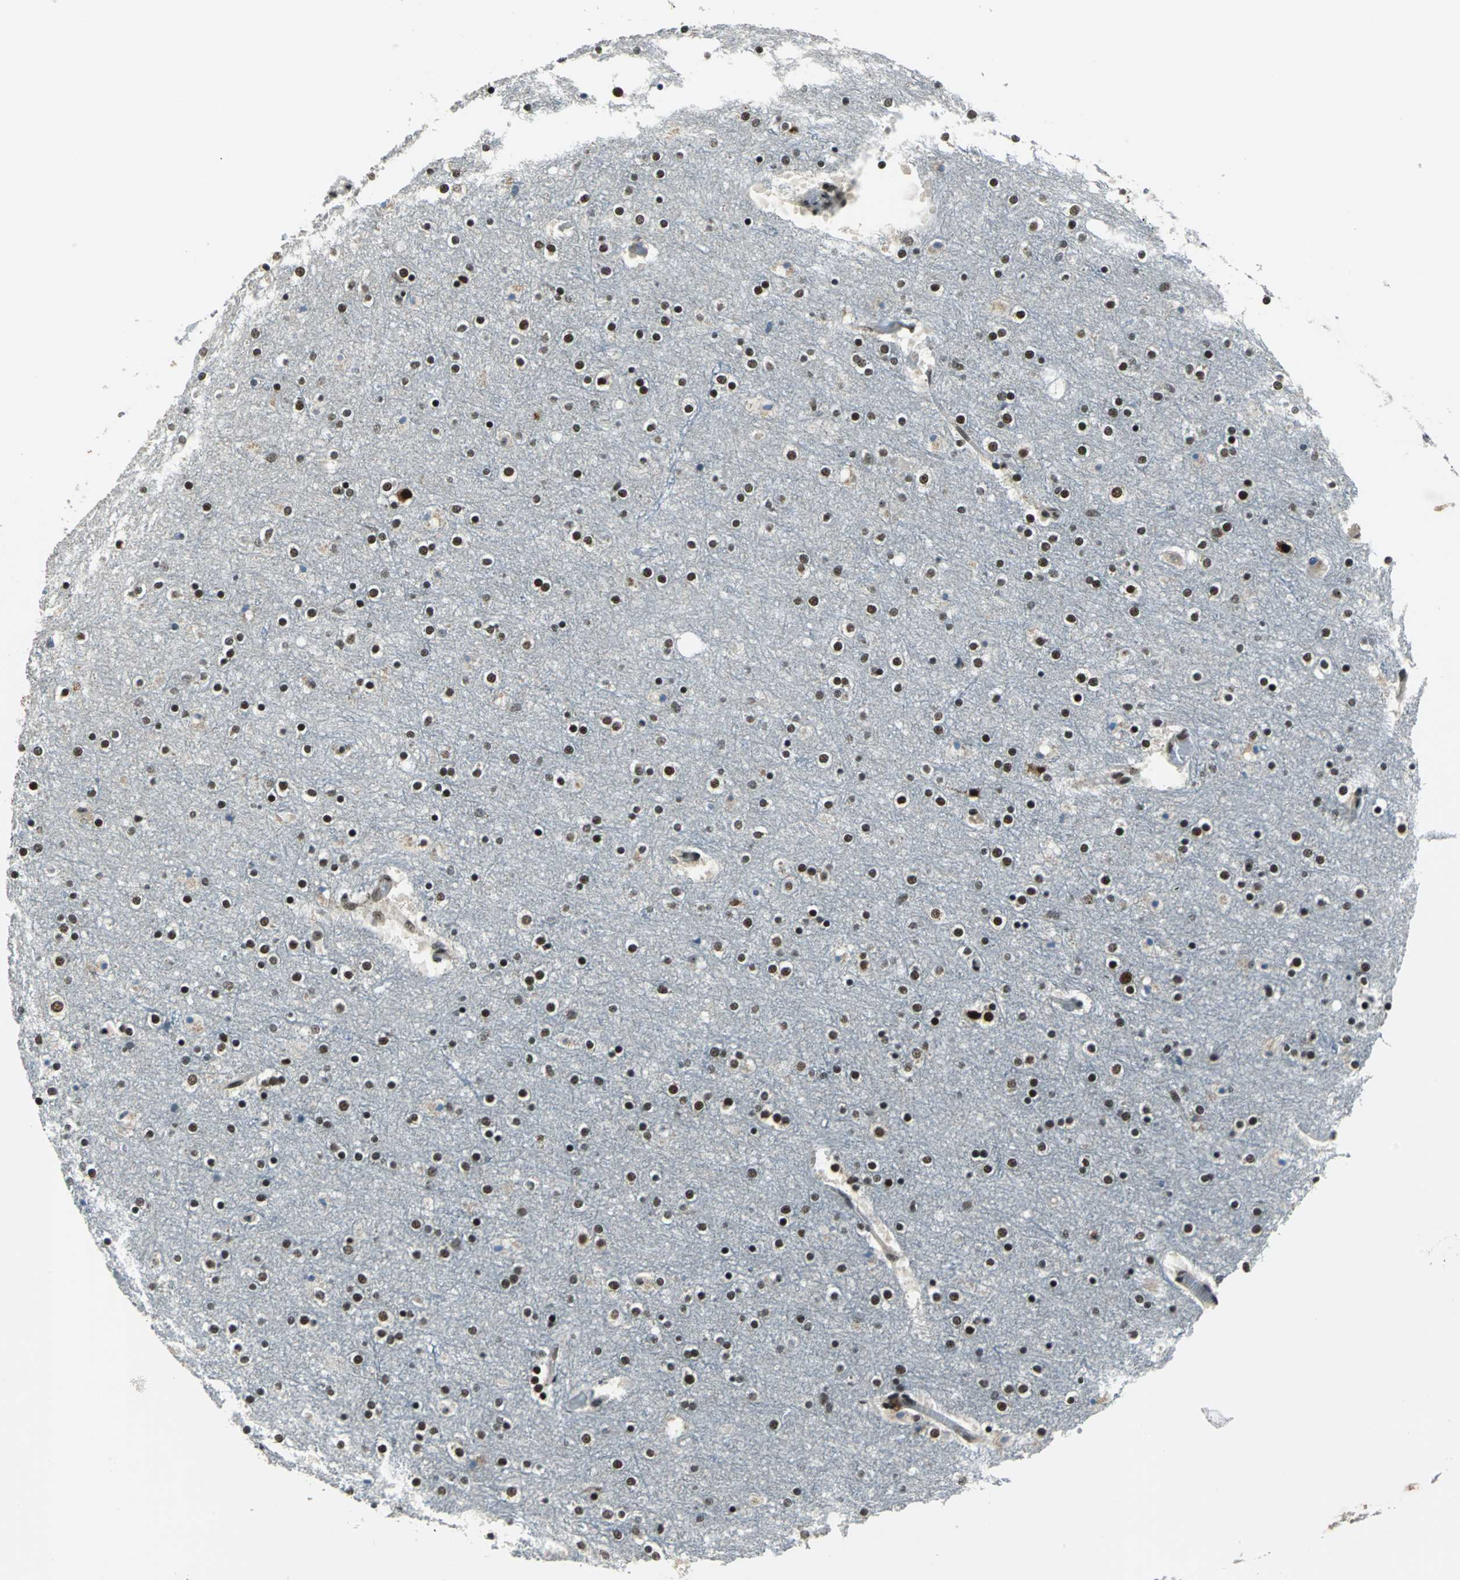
{"staining": {"intensity": "weak", "quantity": ">75%", "location": "cytoplasmic/membranous,nuclear"}, "tissue": "cerebral cortex", "cell_type": "Endothelial cells", "image_type": "normal", "snomed": [{"axis": "morphology", "description": "Normal tissue, NOS"}, {"axis": "topography", "description": "Cerebral cortex"}], "caption": "Brown immunohistochemical staining in normal human cerebral cortex exhibits weak cytoplasmic/membranous,nuclear staining in approximately >75% of endothelial cells.", "gene": "BCLAF1", "patient": {"sex": "female", "age": 54}}